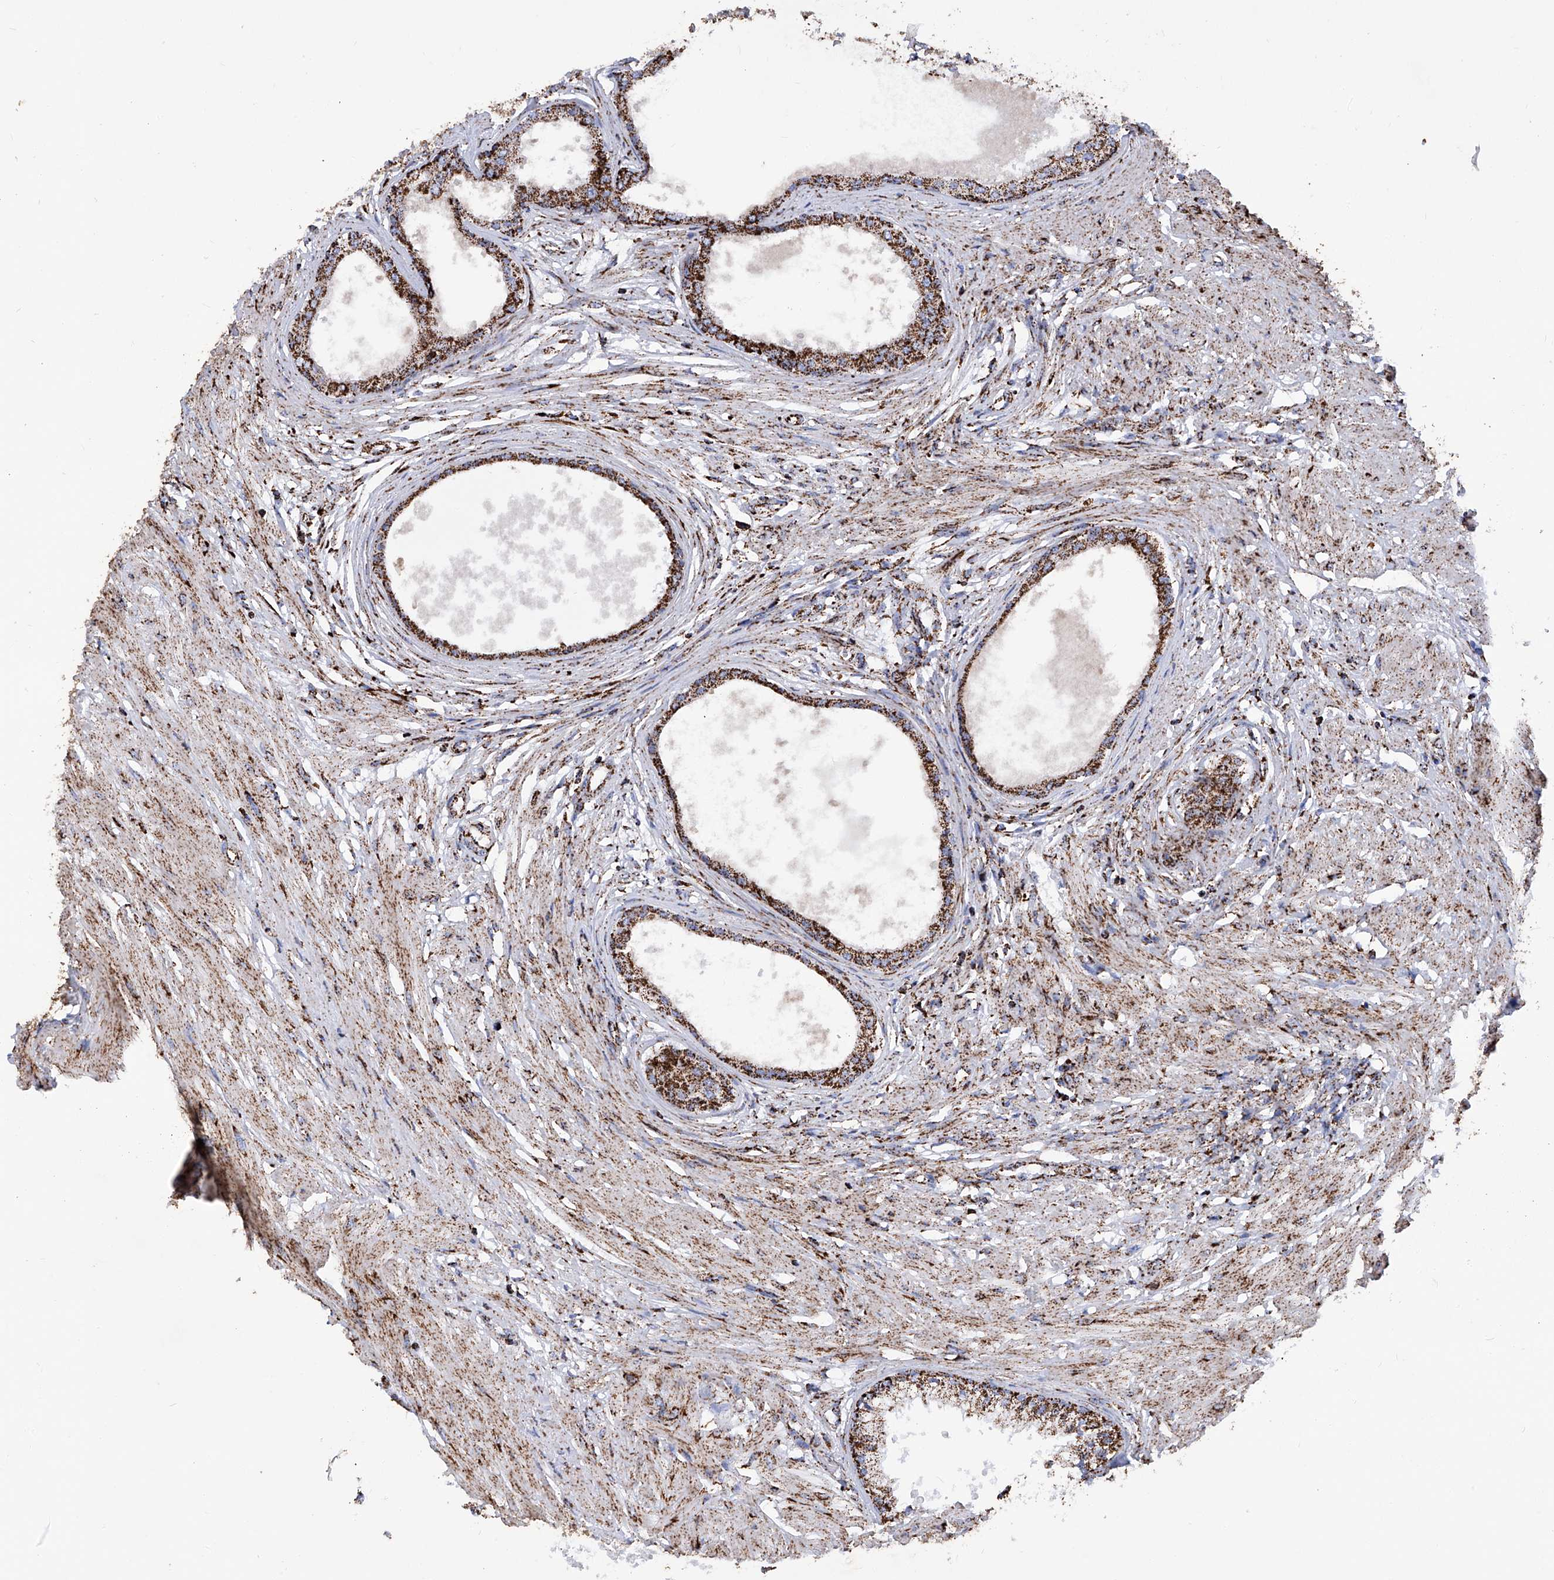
{"staining": {"intensity": "strong", "quantity": ">75%", "location": "cytoplasmic/membranous"}, "tissue": "prostate", "cell_type": "Glandular cells", "image_type": "normal", "snomed": [{"axis": "morphology", "description": "Normal tissue, NOS"}, {"axis": "topography", "description": "Prostate"}], "caption": "Immunohistochemical staining of normal human prostate shows >75% levels of strong cytoplasmic/membranous protein positivity in approximately >75% of glandular cells.", "gene": "ATP5PF", "patient": {"sex": "male", "age": 48}}